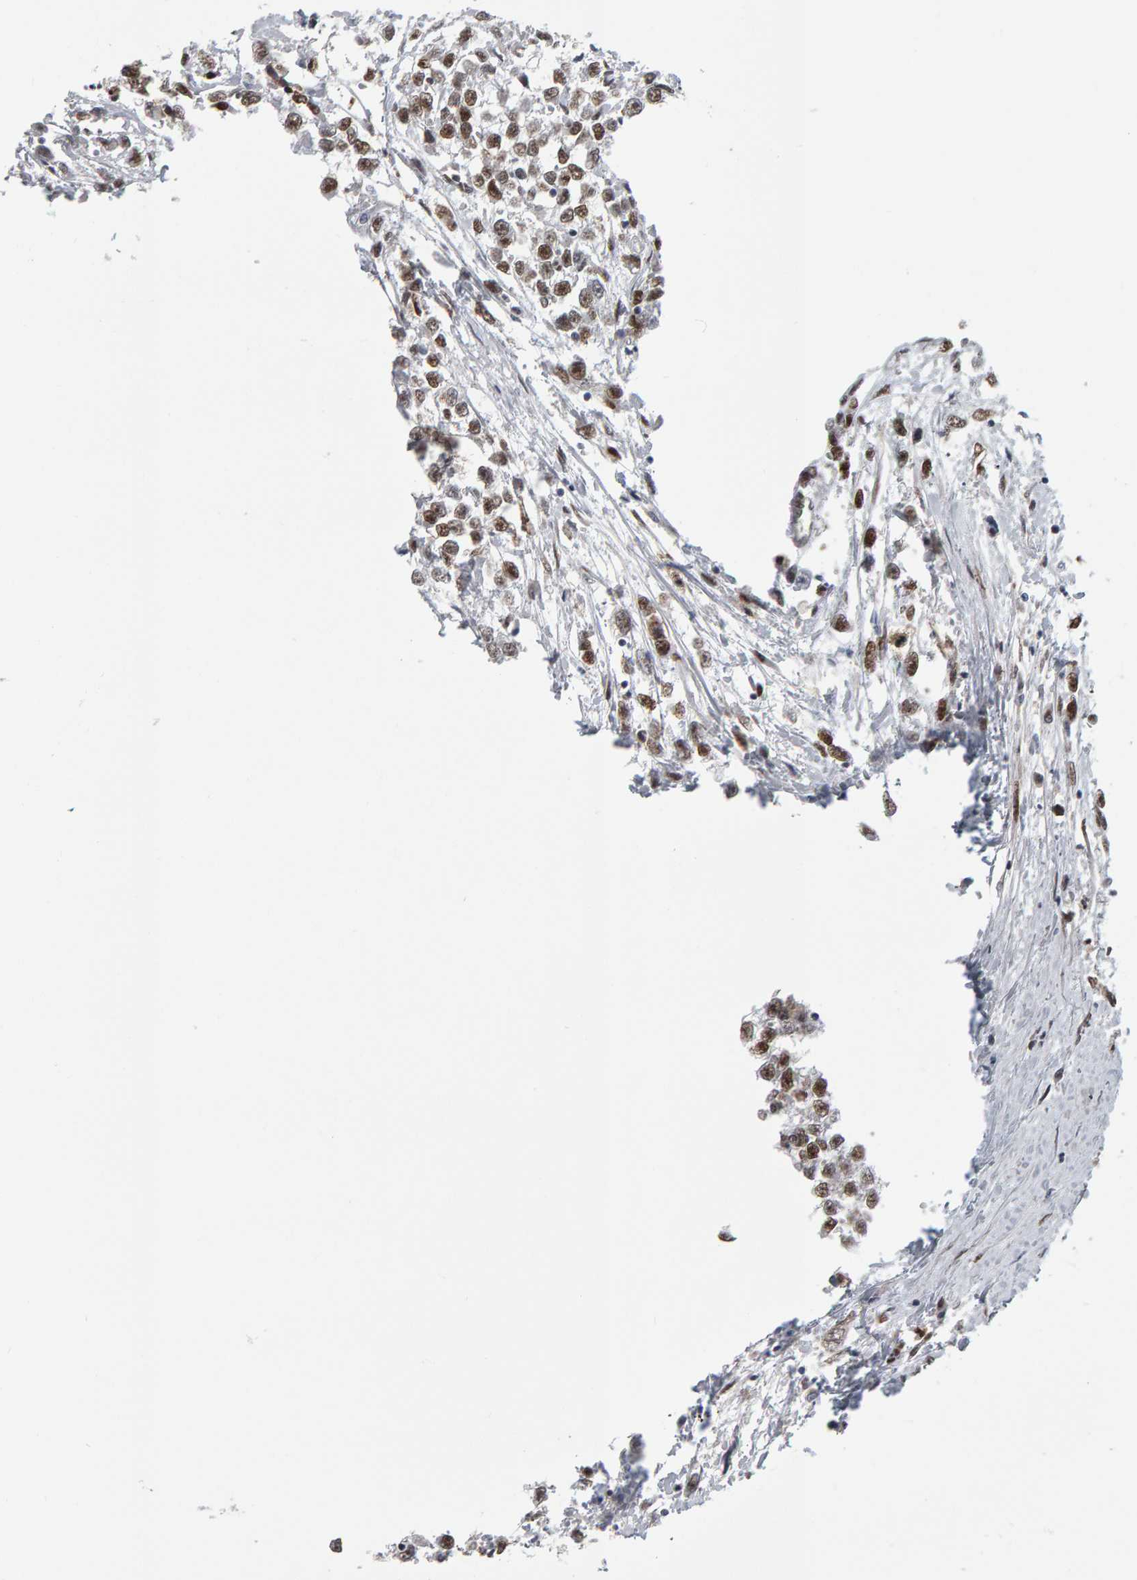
{"staining": {"intensity": "strong", "quantity": ">75%", "location": "nuclear"}, "tissue": "testis cancer", "cell_type": "Tumor cells", "image_type": "cancer", "snomed": [{"axis": "morphology", "description": "Seminoma, NOS"}, {"axis": "morphology", "description": "Carcinoma, Embryonal, NOS"}, {"axis": "topography", "description": "Testis"}], "caption": "Immunohistochemistry (DAB (3,3'-diaminobenzidine)) staining of human testis cancer reveals strong nuclear protein staining in about >75% of tumor cells.", "gene": "ATF7IP", "patient": {"sex": "male", "age": 51}}